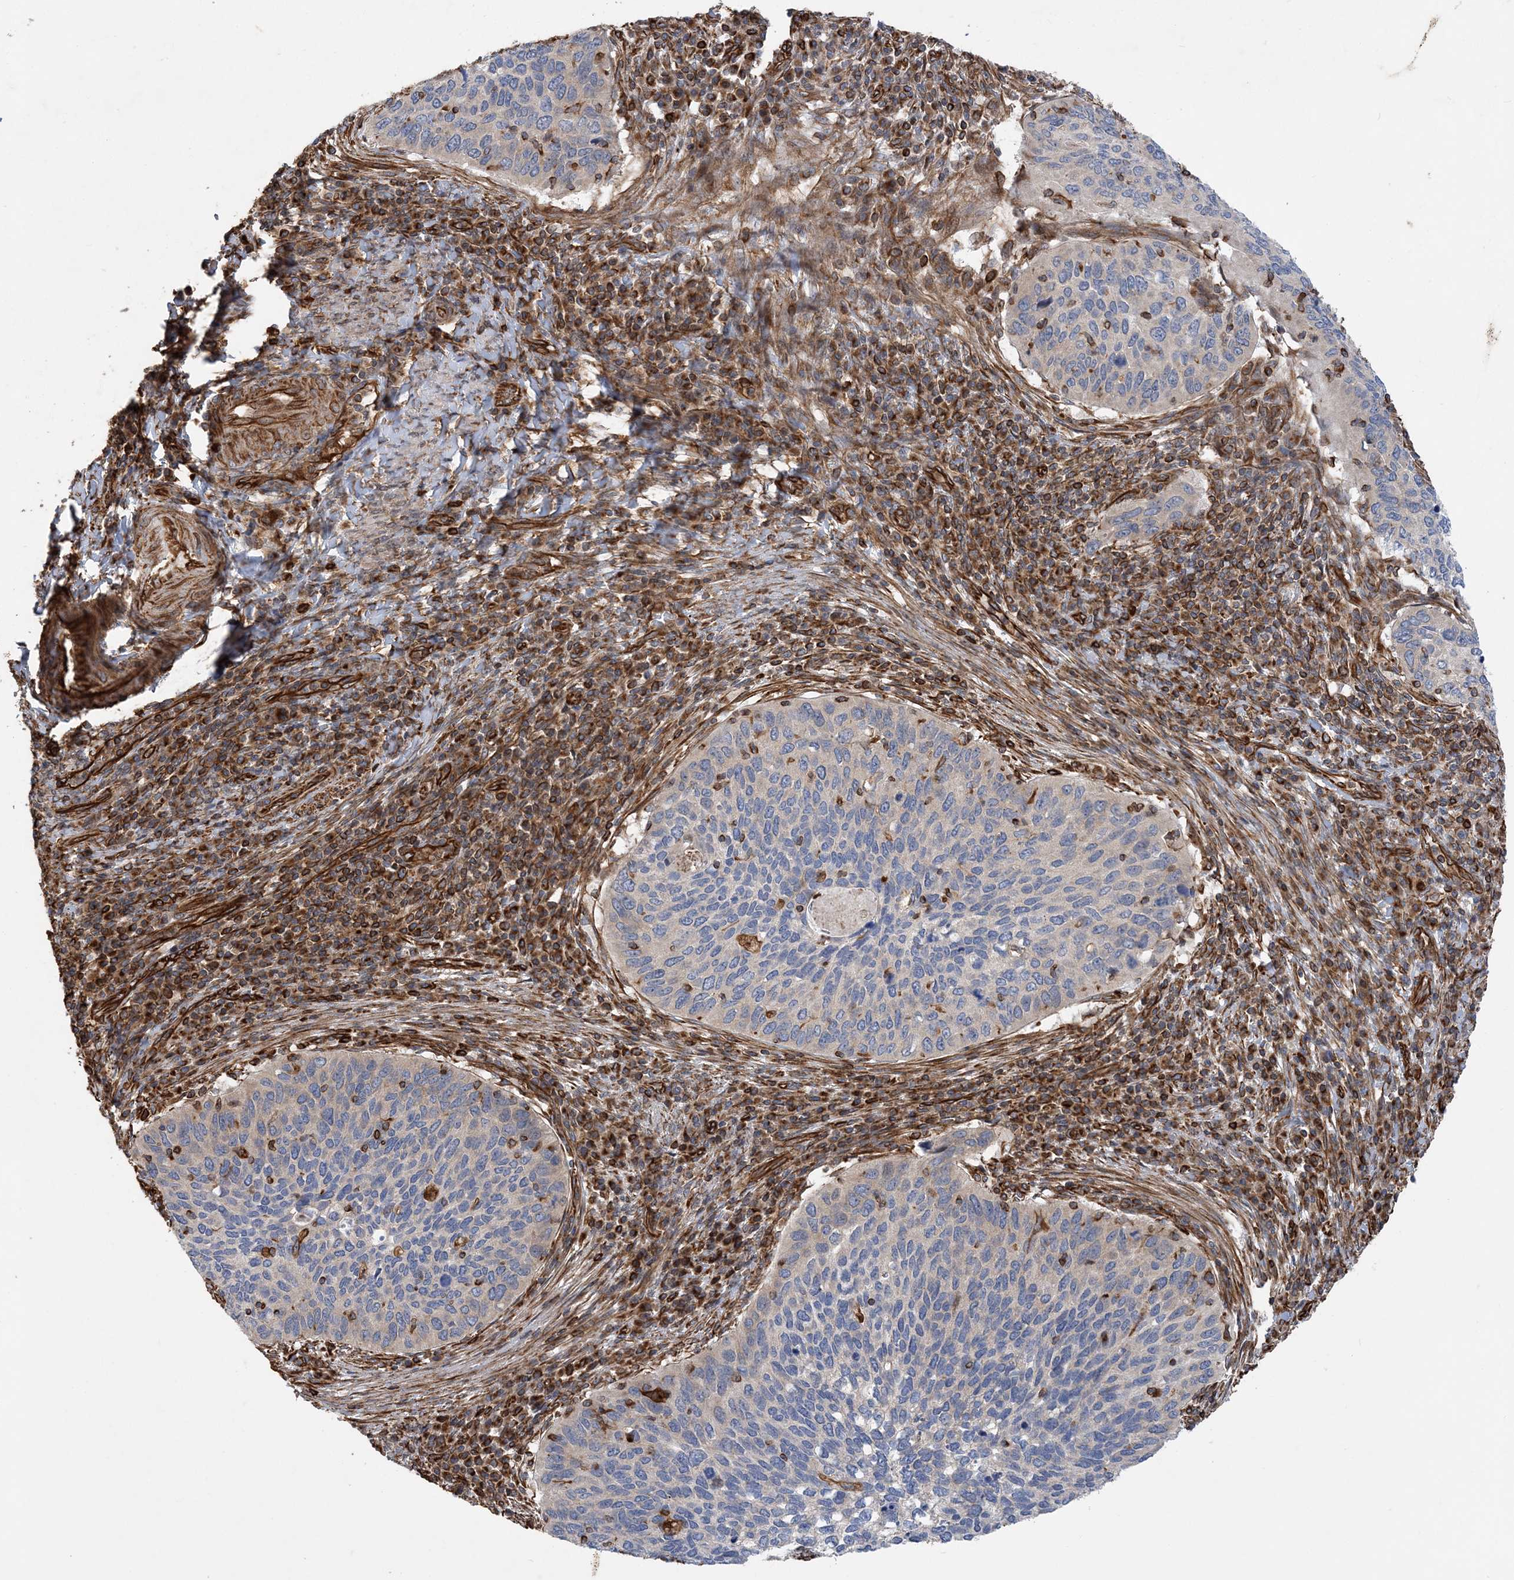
{"staining": {"intensity": "negative", "quantity": "none", "location": "none"}, "tissue": "cervical cancer", "cell_type": "Tumor cells", "image_type": "cancer", "snomed": [{"axis": "morphology", "description": "Squamous cell carcinoma, NOS"}, {"axis": "topography", "description": "Cervix"}], "caption": "Tumor cells are negative for brown protein staining in squamous cell carcinoma (cervical).", "gene": "FAM114A2", "patient": {"sex": "female", "age": 38}}